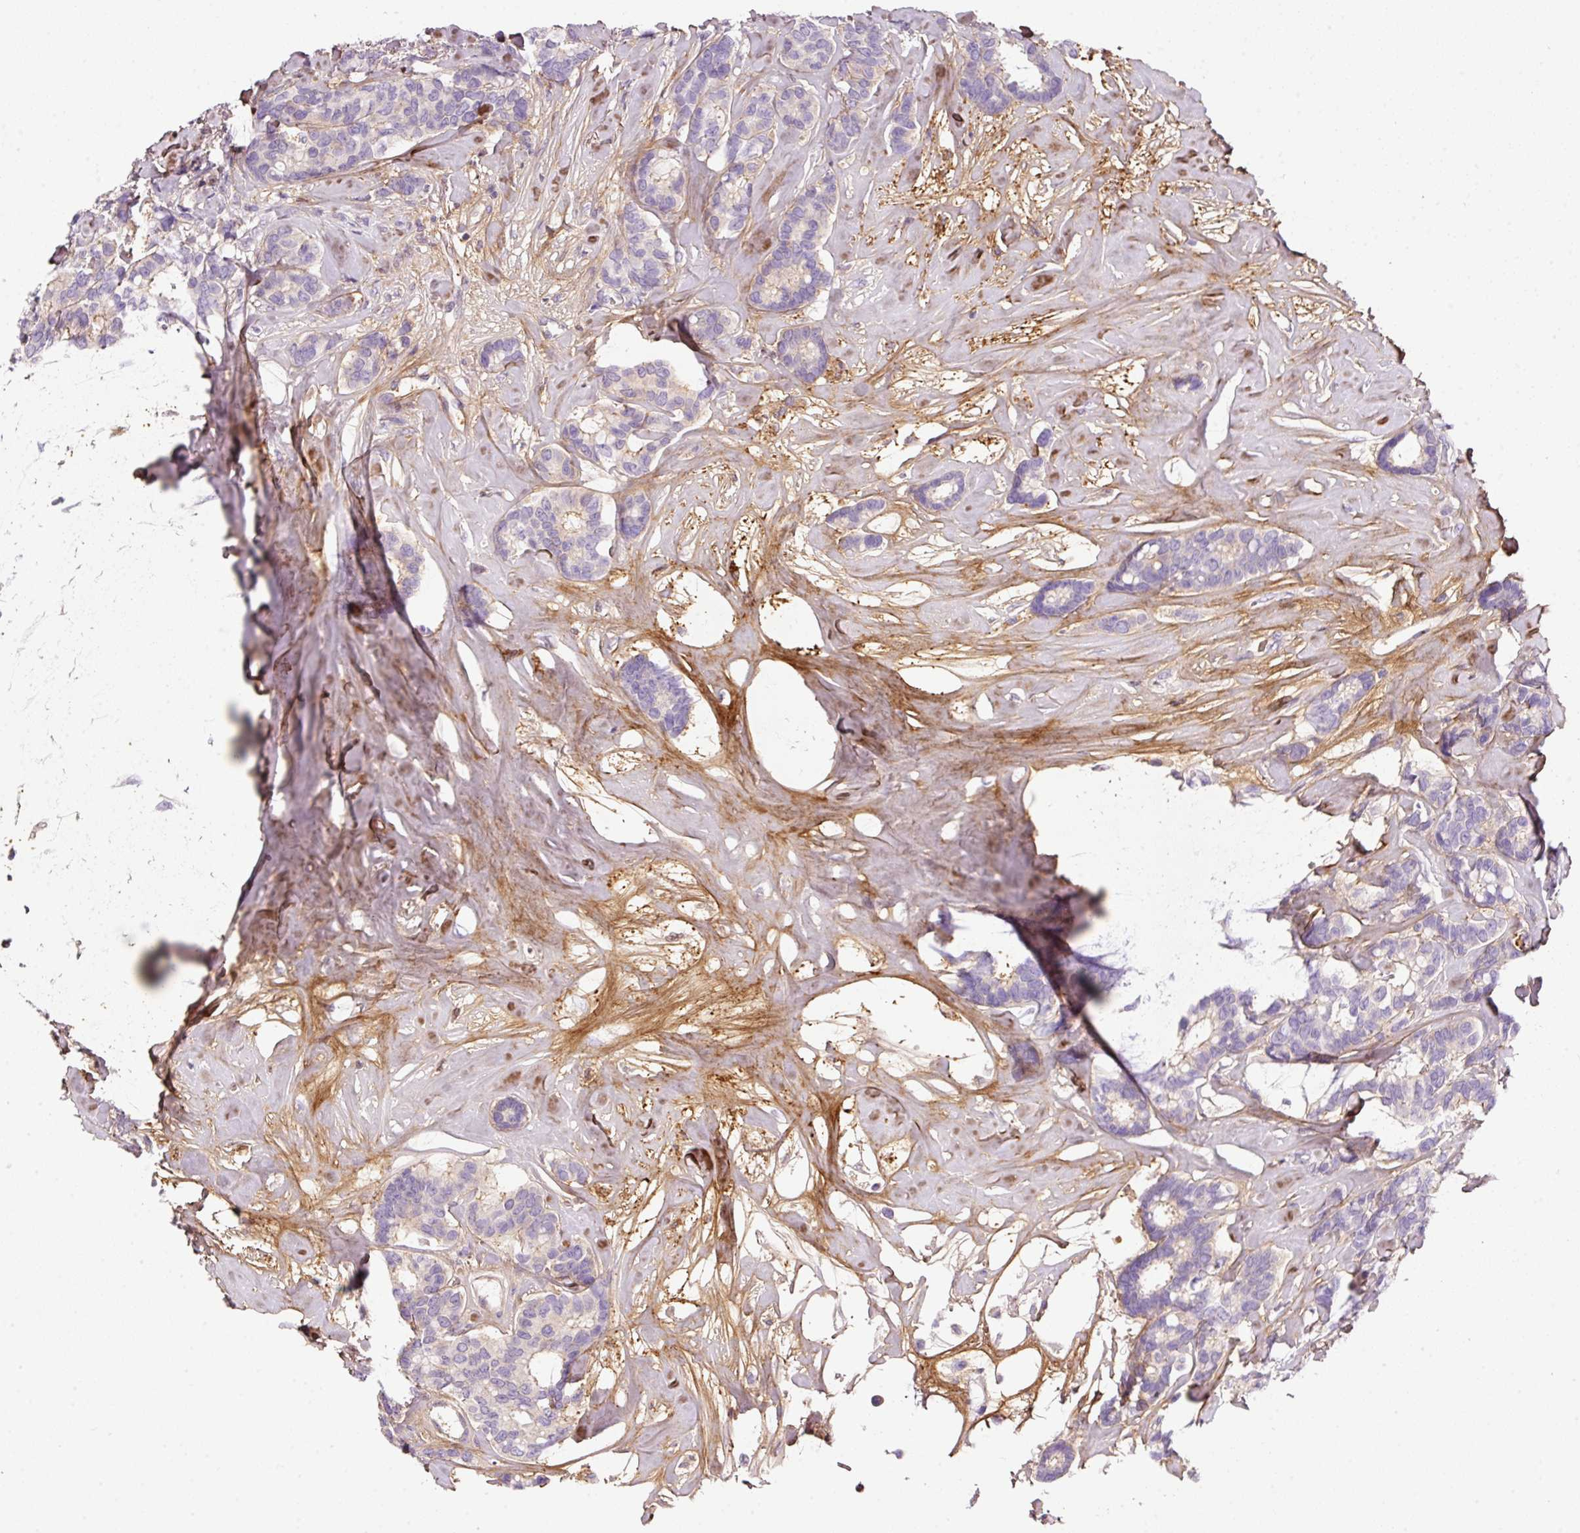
{"staining": {"intensity": "negative", "quantity": "none", "location": "none"}, "tissue": "breast cancer", "cell_type": "Tumor cells", "image_type": "cancer", "snomed": [{"axis": "morphology", "description": "Duct carcinoma"}, {"axis": "topography", "description": "Breast"}], "caption": "Protein analysis of breast intraductal carcinoma shows no significant staining in tumor cells.", "gene": "SOS2", "patient": {"sex": "female", "age": 87}}